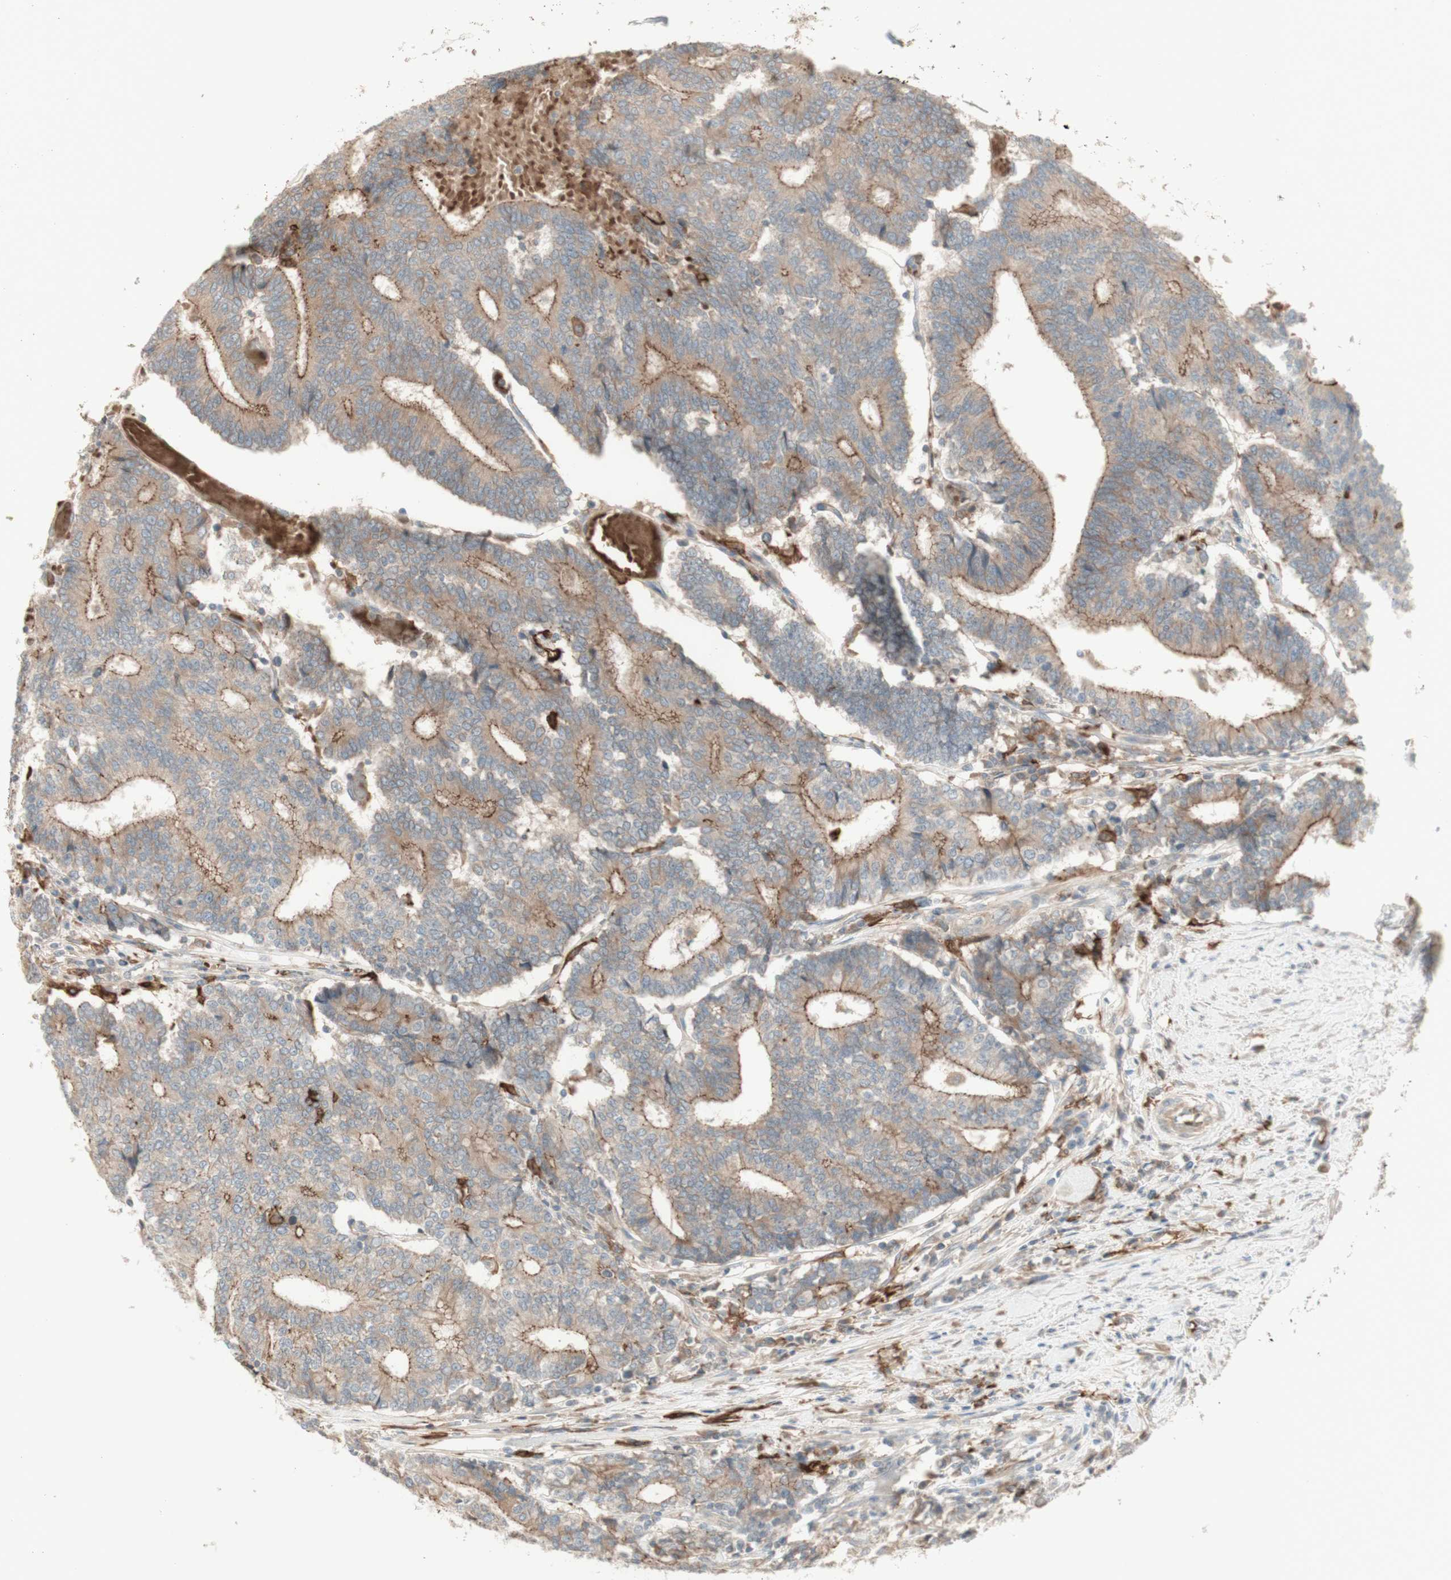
{"staining": {"intensity": "moderate", "quantity": ">75%", "location": "cytoplasmic/membranous"}, "tissue": "prostate cancer", "cell_type": "Tumor cells", "image_type": "cancer", "snomed": [{"axis": "morphology", "description": "Normal tissue, NOS"}, {"axis": "morphology", "description": "Adenocarcinoma, High grade"}, {"axis": "topography", "description": "Prostate"}, {"axis": "topography", "description": "Seminal veicle"}], "caption": "Brown immunohistochemical staining in human prostate cancer (high-grade adenocarcinoma) reveals moderate cytoplasmic/membranous expression in about >75% of tumor cells.", "gene": "PTGER4", "patient": {"sex": "male", "age": 55}}